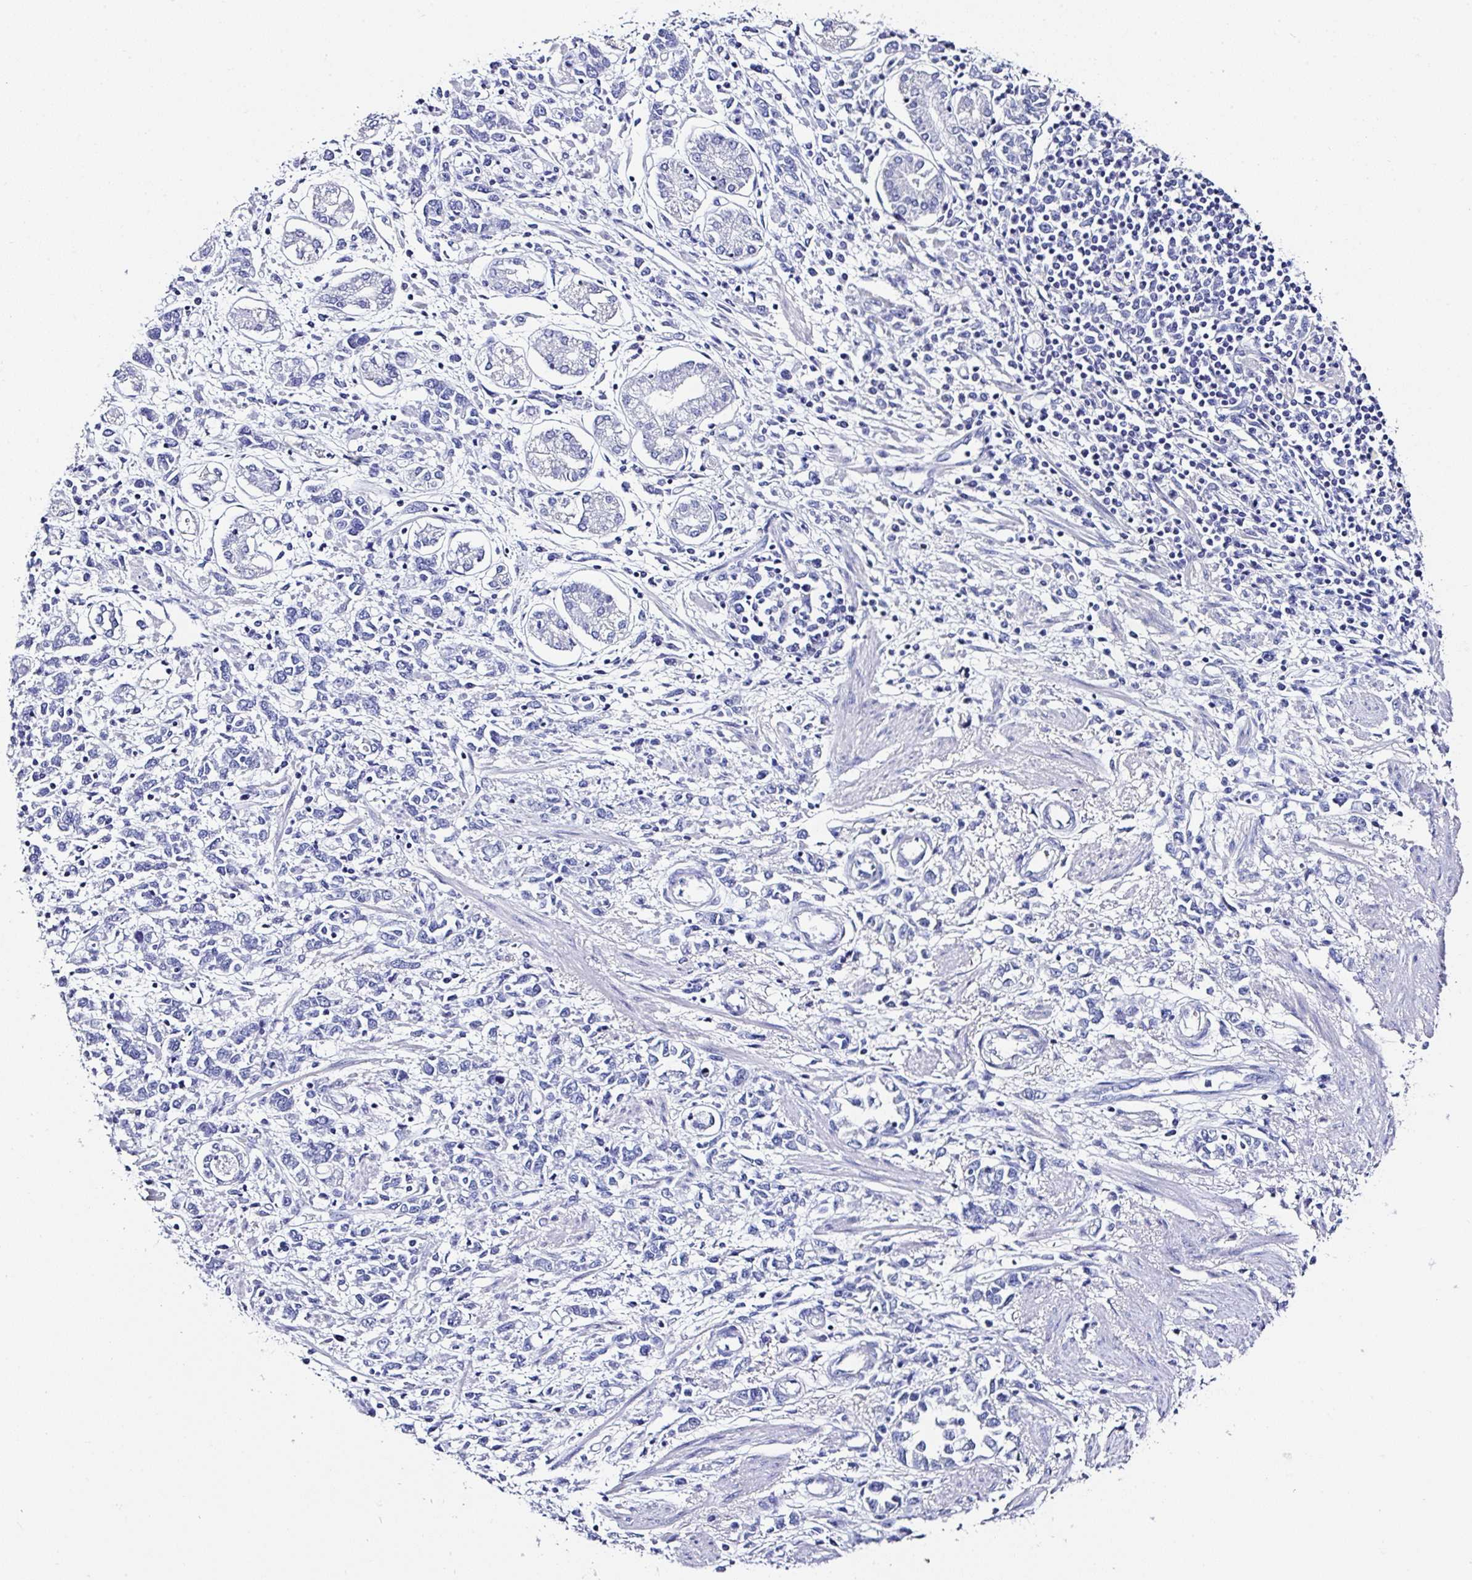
{"staining": {"intensity": "negative", "quantity": "none", "location": "none"}, "tissue": "stomach cancer", "cell_type": "Tumor cells", "image_type": "cancer", "snomed": [{"axis": "morphology", "description": "Adenocarcinoma, NOS"}, {"axis": "topography", "description": "Stomach"}], "caption": "This is an immunohistochemistry image of human stomach cancer (adenocarcinoma). There is no staining in tumor cells.", "gene": "UGT3A1", "patient": {"sex": "female", "age": 76}}